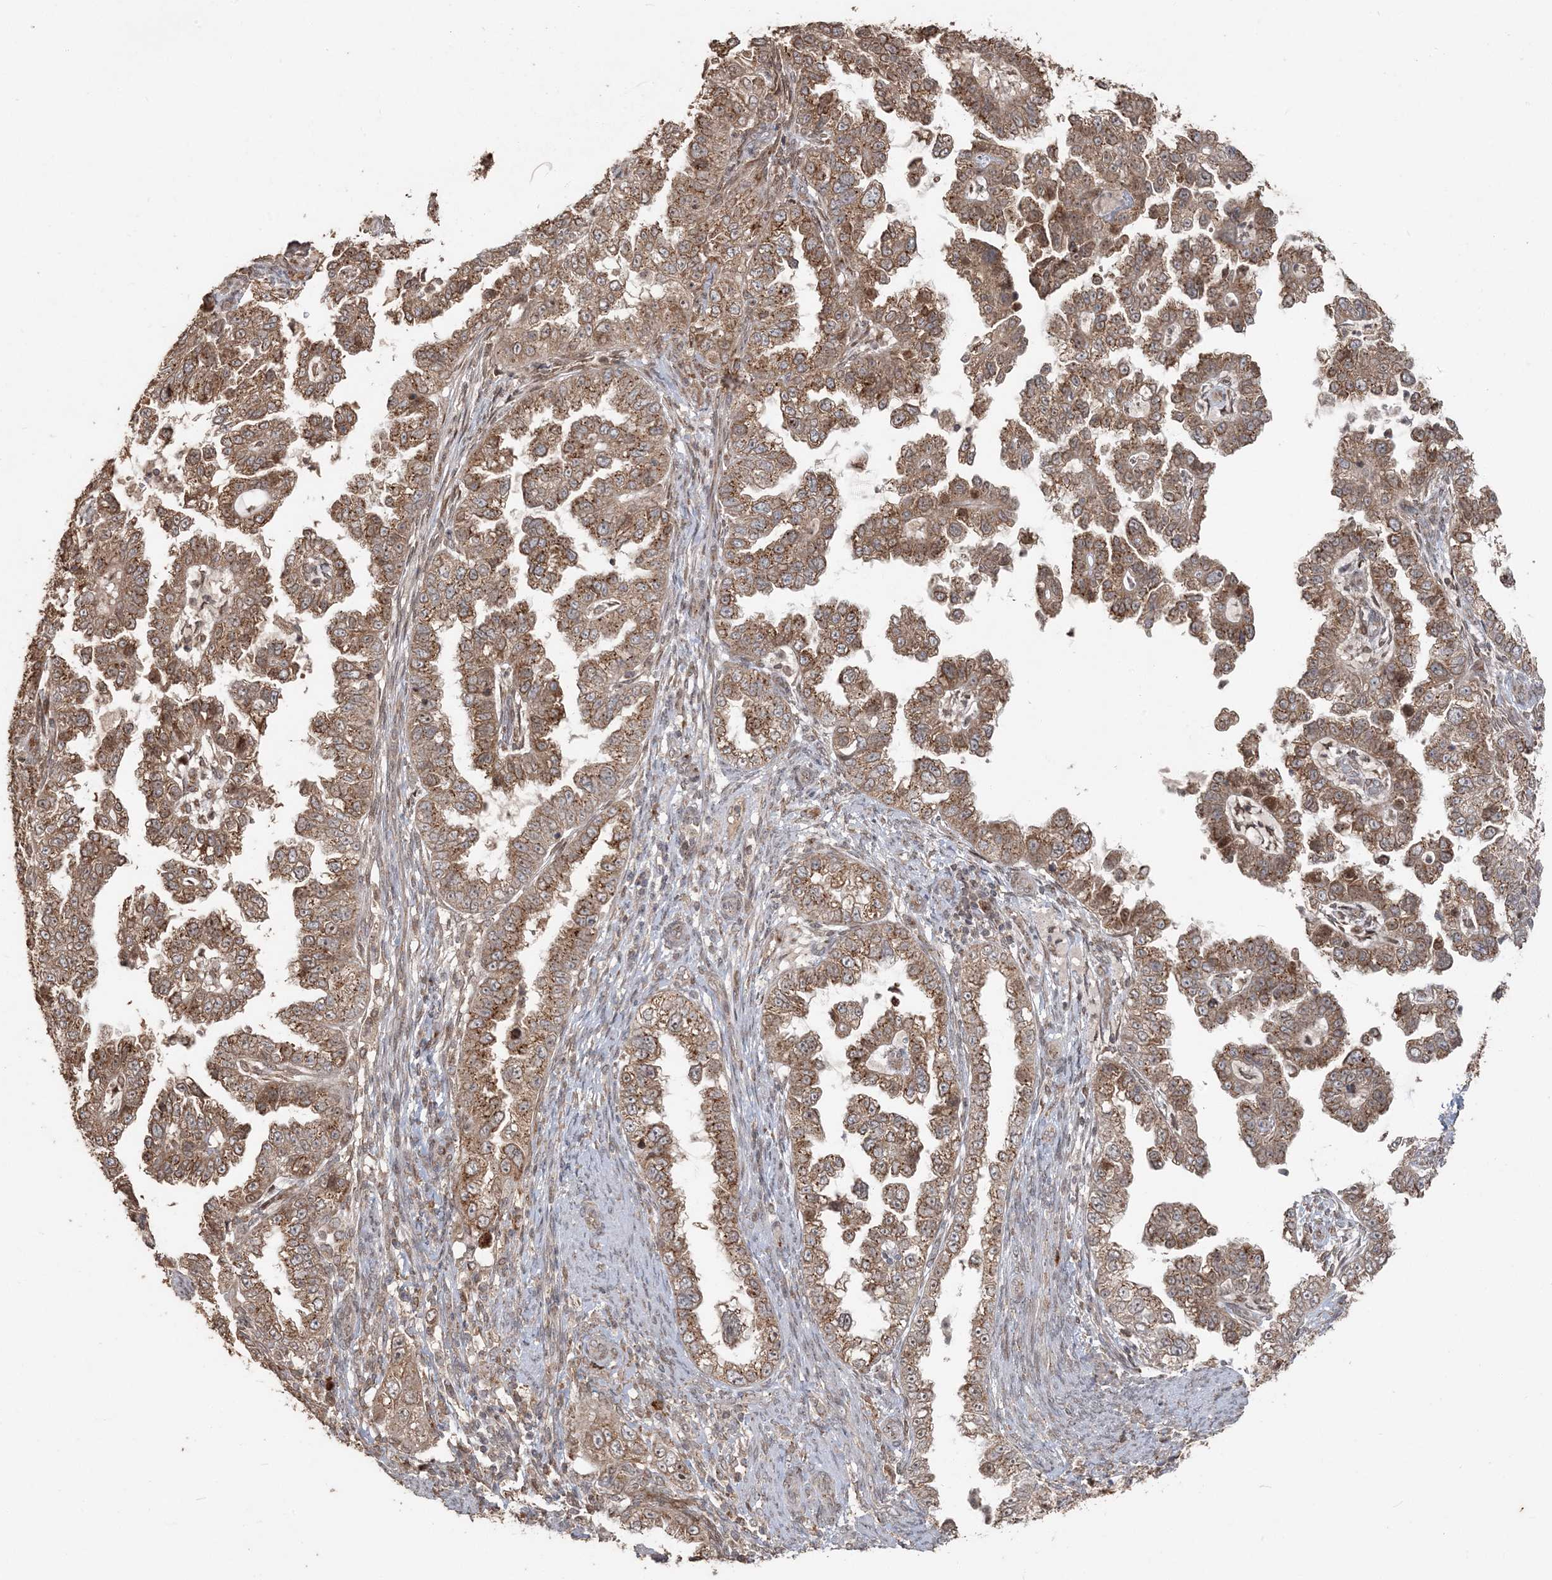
{"staining": {"intensity": "moderate", "quantity": ">75%", "location": "cytoplasmic/membranous"}, "tissue": "endometrial cancer", "cell_type": "Tumor cells", "image_type": "cancer", "snomed": [{"axis": "morphology", "description": "Adenocarcinoma, NOS"}, {"axis": "topography", "description": "Endometrium"}], "caption": "Immunohistochemistry (IHC) image of neoplastic tissue: adenocarcinoma (endometrial) stained using immunohistochemistry reveals medium levels of moderate protein expression localized specifically in the cytoplasmic/membranous of tumor cells, appearing as a cytoplasmic/membranous brown color.", "gene": "RER1", "patient": {"sex": "female", "age": 85}}